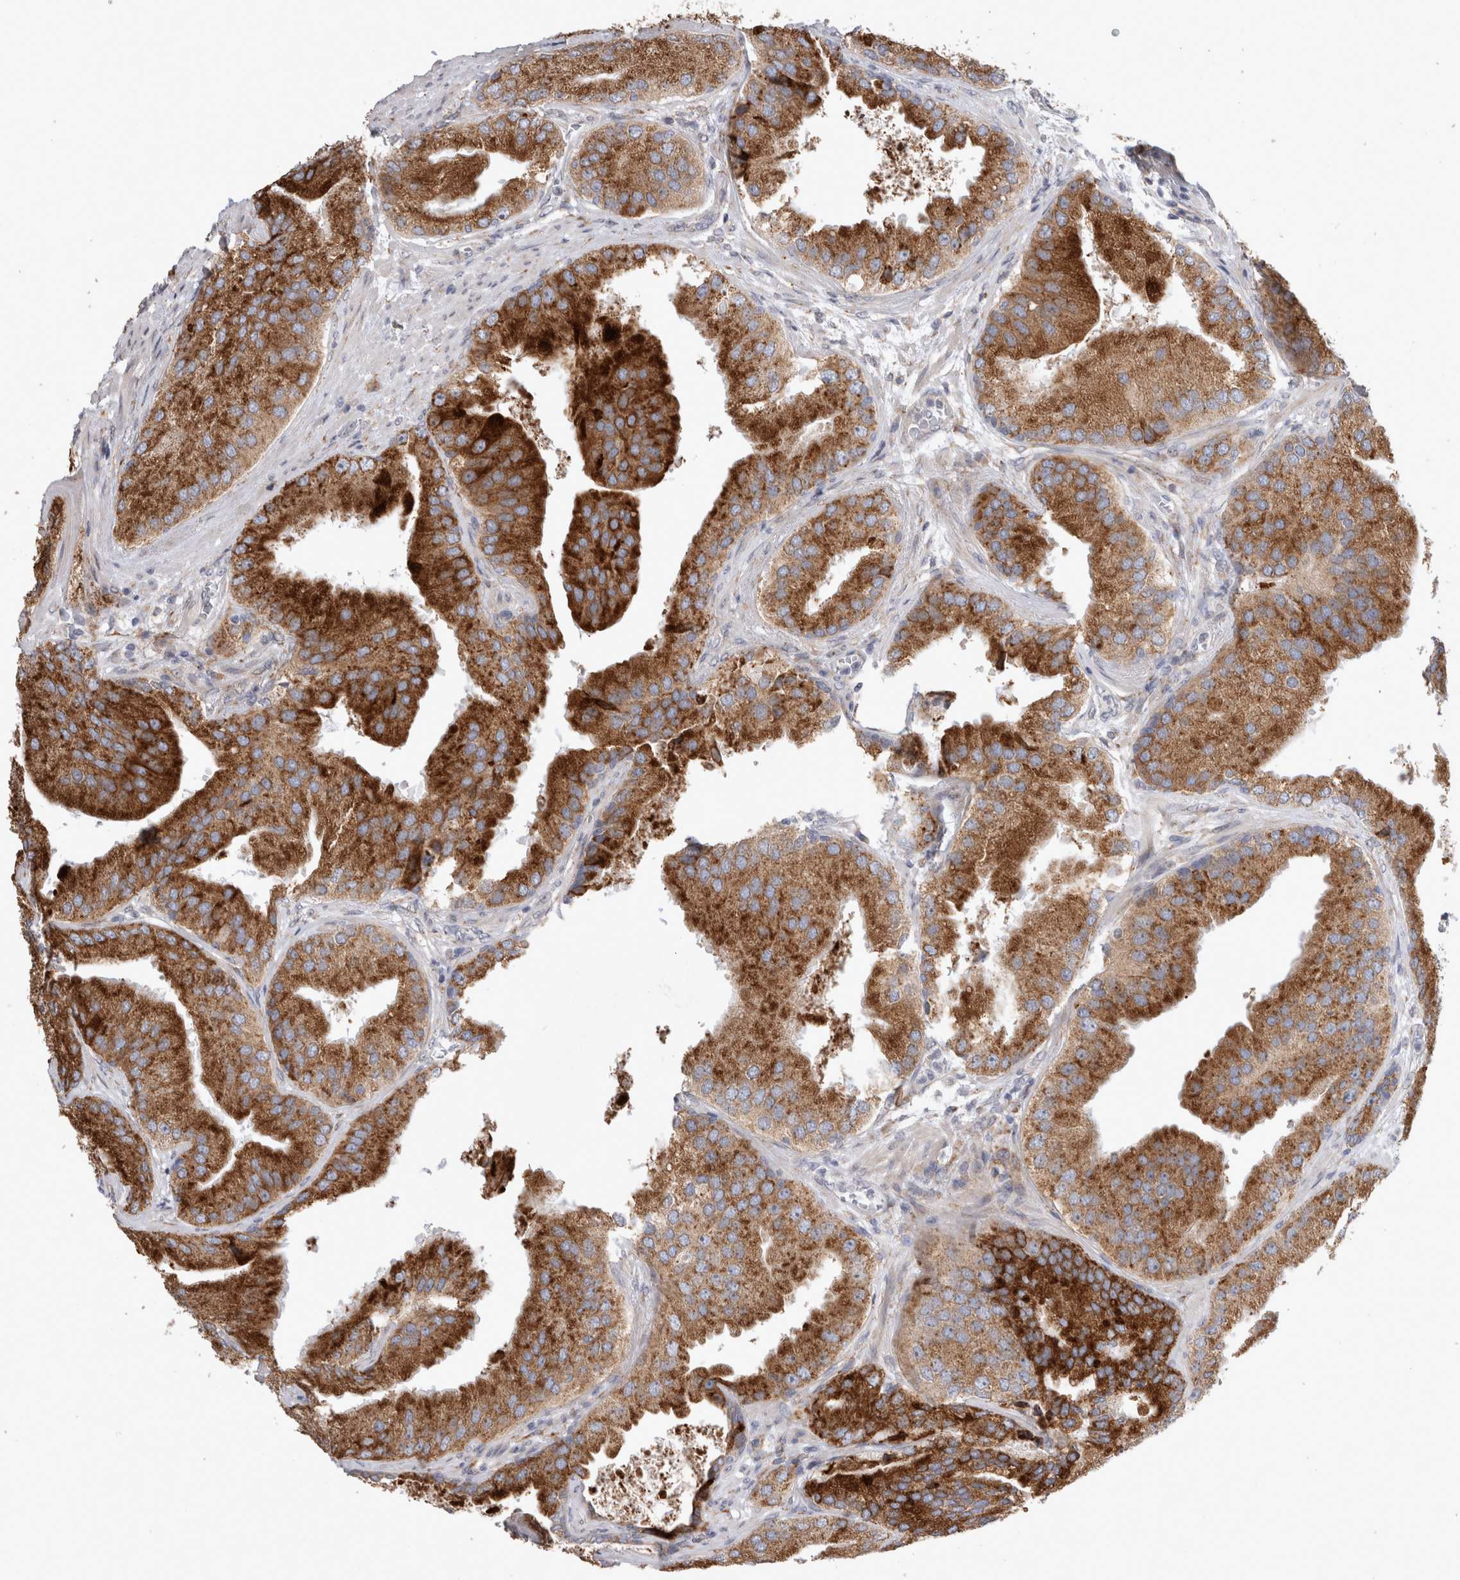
{"staining": {"intensity": "strong", "quantity": ">75%", "location": "cytoplasmic/membranous"}, "tissue": "prostate cancer", "cell_type": "Tumor cells", "image_type": "cancer", "snomed": [{"axis": "morphology", "description": "Adenocarcinoma, High grade"}, {"axis": "topography", "description": "Prostate"}], "caption": "Strong cytoplasmic/membranous staining is present in approximately >75% of tumor cells in prostate adenocarcinoma (high-grade).", "gene": "TRMT9B", "patient": {"sex": "male", "age": 70}}